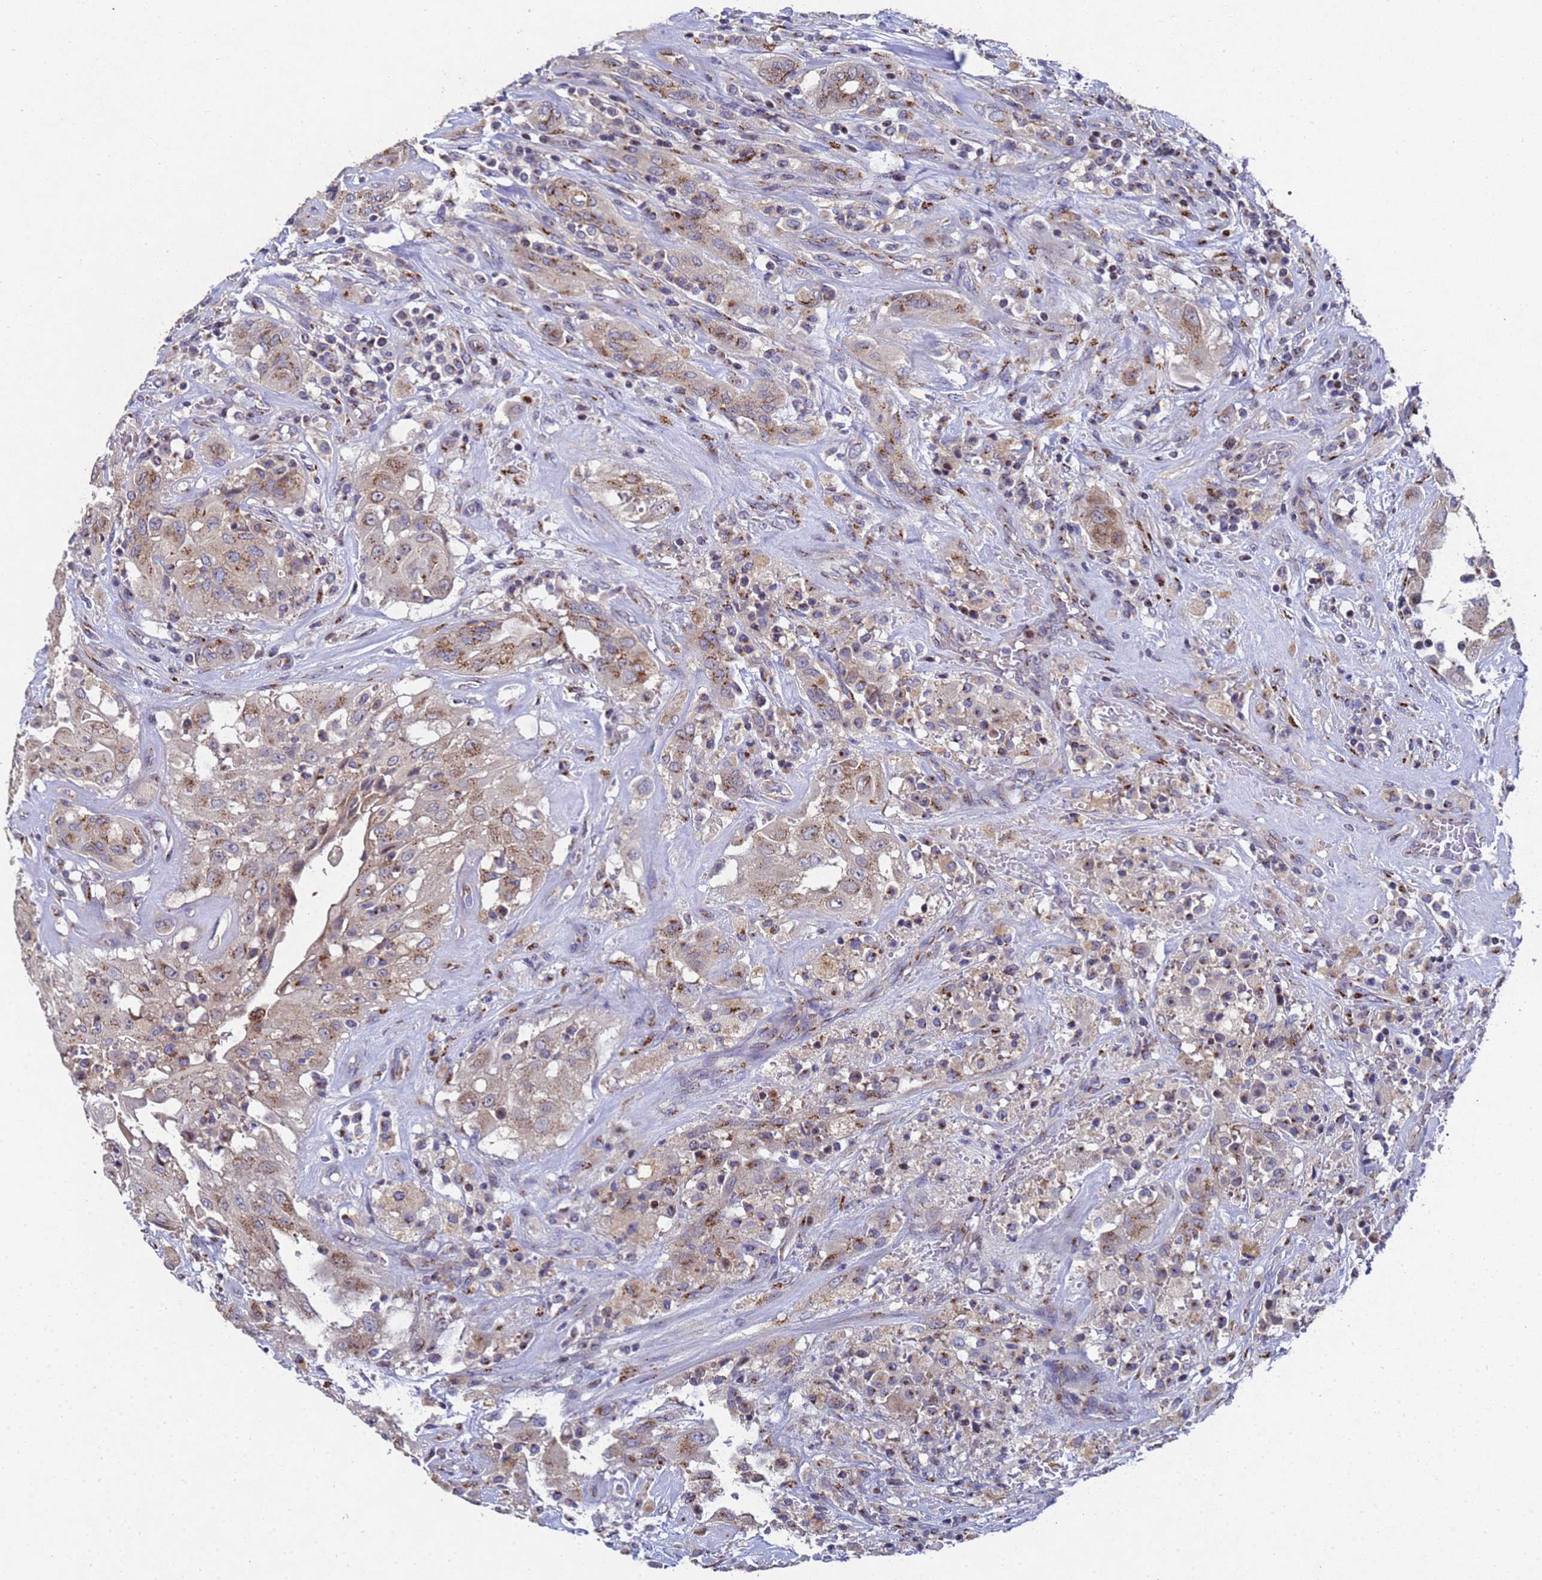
{"staining": {"intensity": "moderate", "quantity": ">75%", "location": "cytoplasmic/membranous"}, "tissue": "thyroid cancer", "cell_type": "Tumor cells", "image_type": "cancer", "snomed": [{"axis": "morphology", "description": "Papillary adenocarcinoma, NOS"}, {"axis": "topography", "description": "Thyroid gland"}], "caption": "An IHC histopathology image of neoplastic tissue is shown. Protein staining in brown highlights moderate cytoplasmic/membranous positivity in papillary adenocarcinoma (thyroid) within tumor cells. Immunohistochemistry stains the protein of interest in brown and the nuclei are stained blue.", "gene": "NSUN6", "patient": {"sex": "female", "age": 59}}